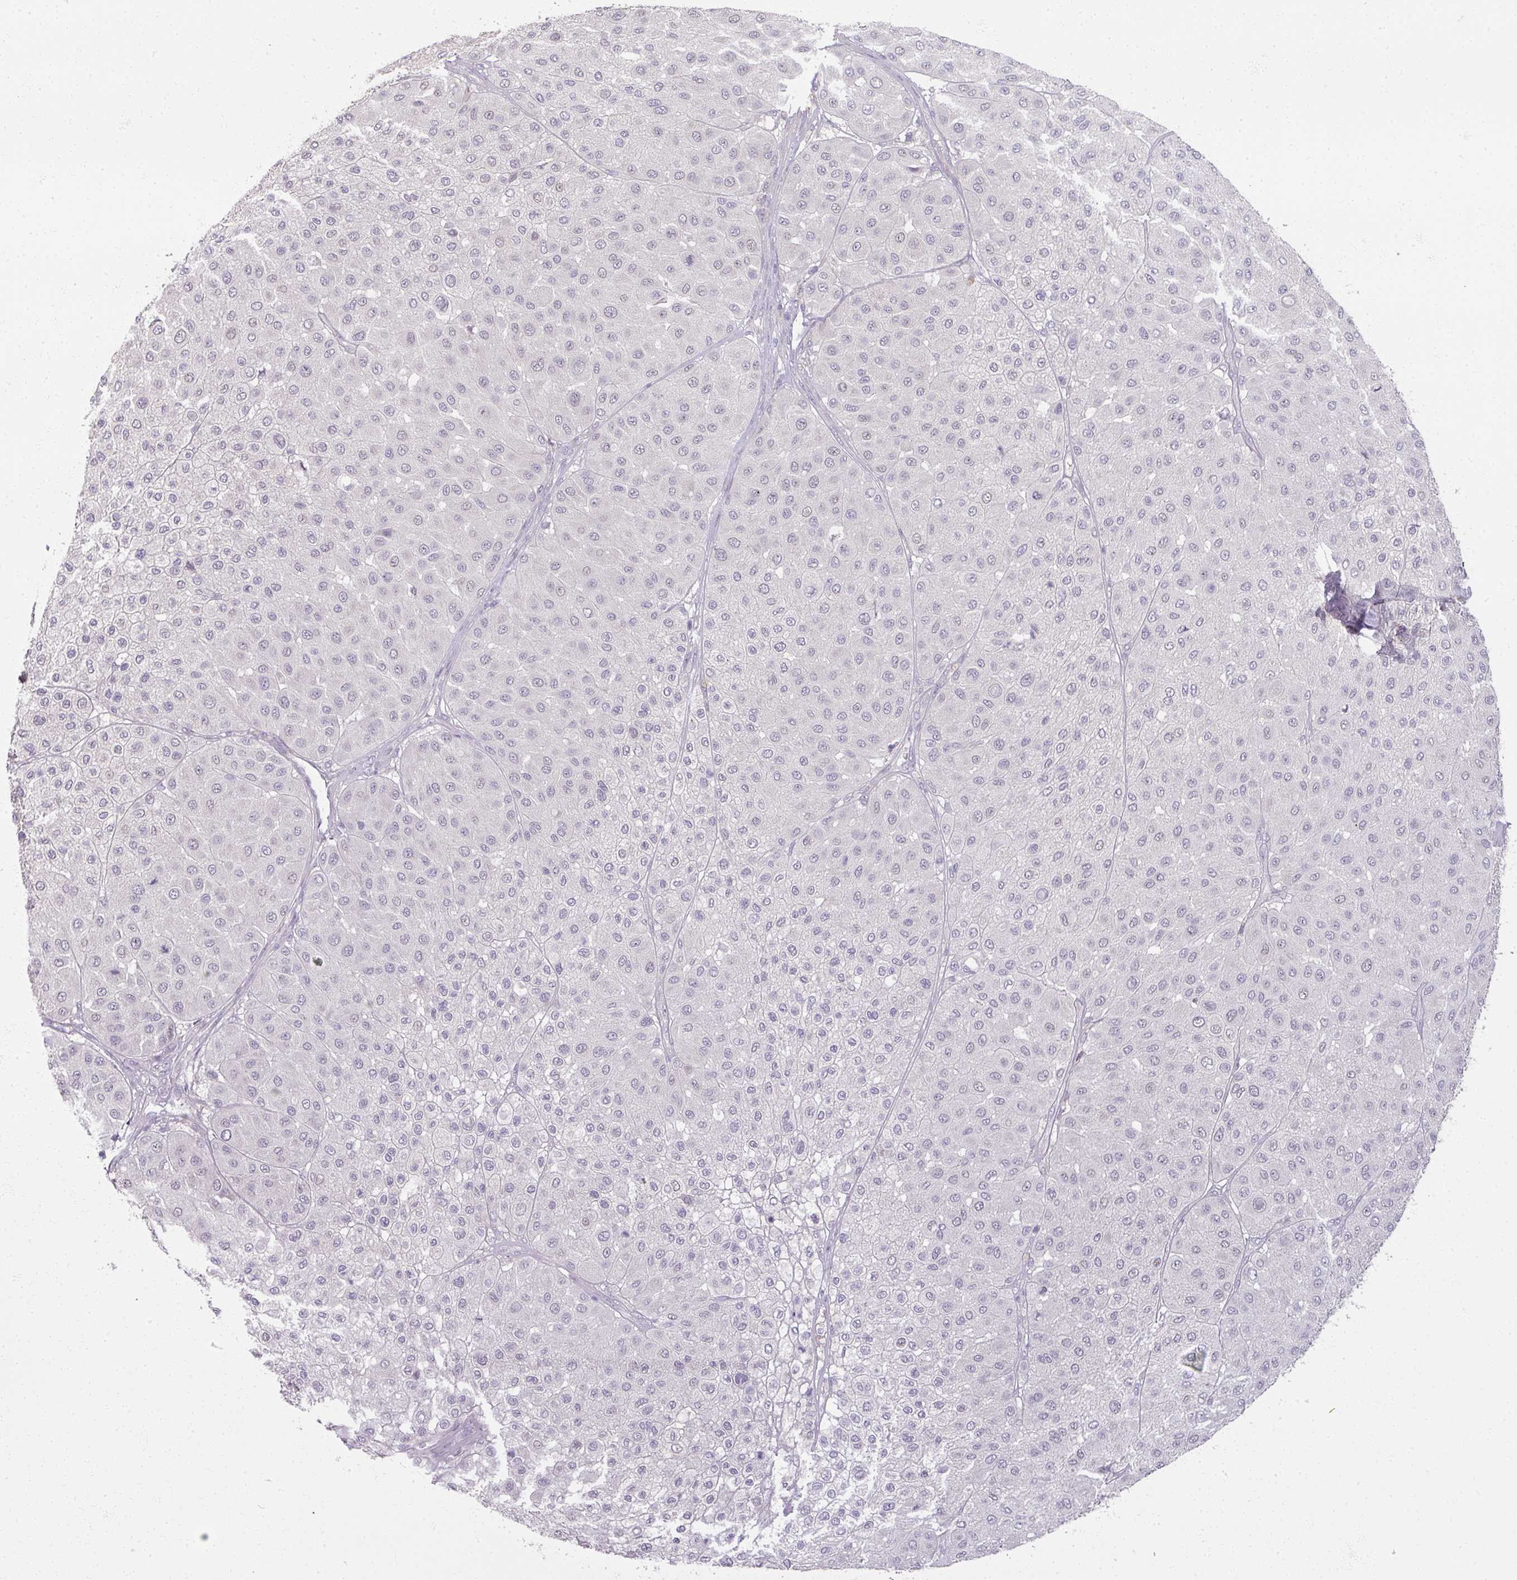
{"staining": {"intensity": "negative", "quantity": "none", "location": "none"}, "tissue": "melanoma", "cell_type": "Tumor cells", "image_type": "cancer", "snomed": [{"axis": "morphology", "description": "Malignant melanoma, Metastatic site"}, {"axis": "topography", "description": "Smooth muscle"}], "caption": "Immunohistochemical staining of melanoma shows no significant staining in tumor cells.", "gene": "MYMK", "patient": {"sex": "male", "age": 41}}